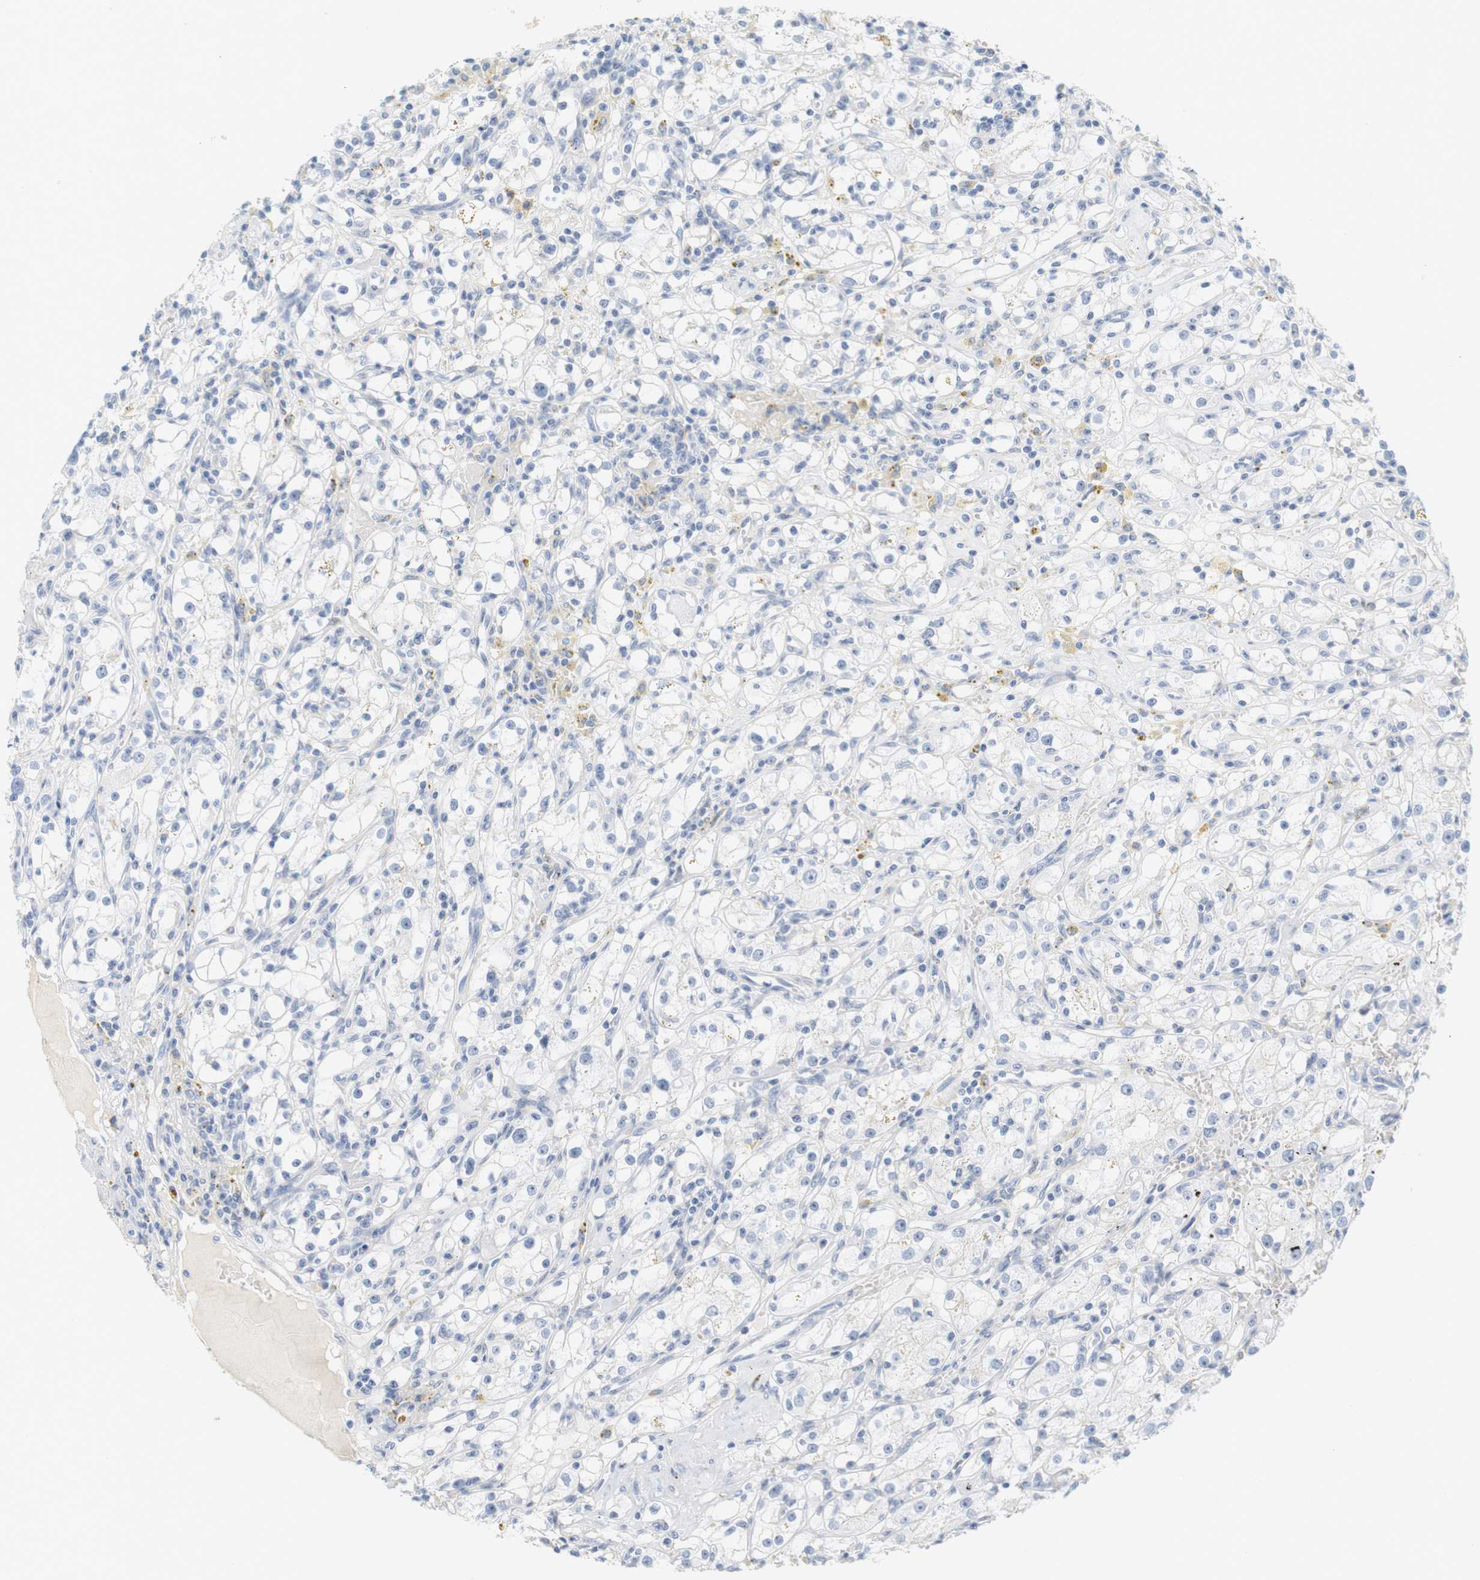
{"staining": {"intensity": "negative", "quantity": "none", "location": "none"}, "tissue": "renal cancer", "cell_type": "Tumor cells", "image_type": "cancer", "snomed": [{"axis": "morphology", "description": "Adenocarcinoma, NOS"}, {"axis": "topography", "description": "Kidney"}], "caption": "Tumor cells show no significant expression in renal cancer.", "gene": "RGS9", "patient": {"sex": "male", "age": 56}}